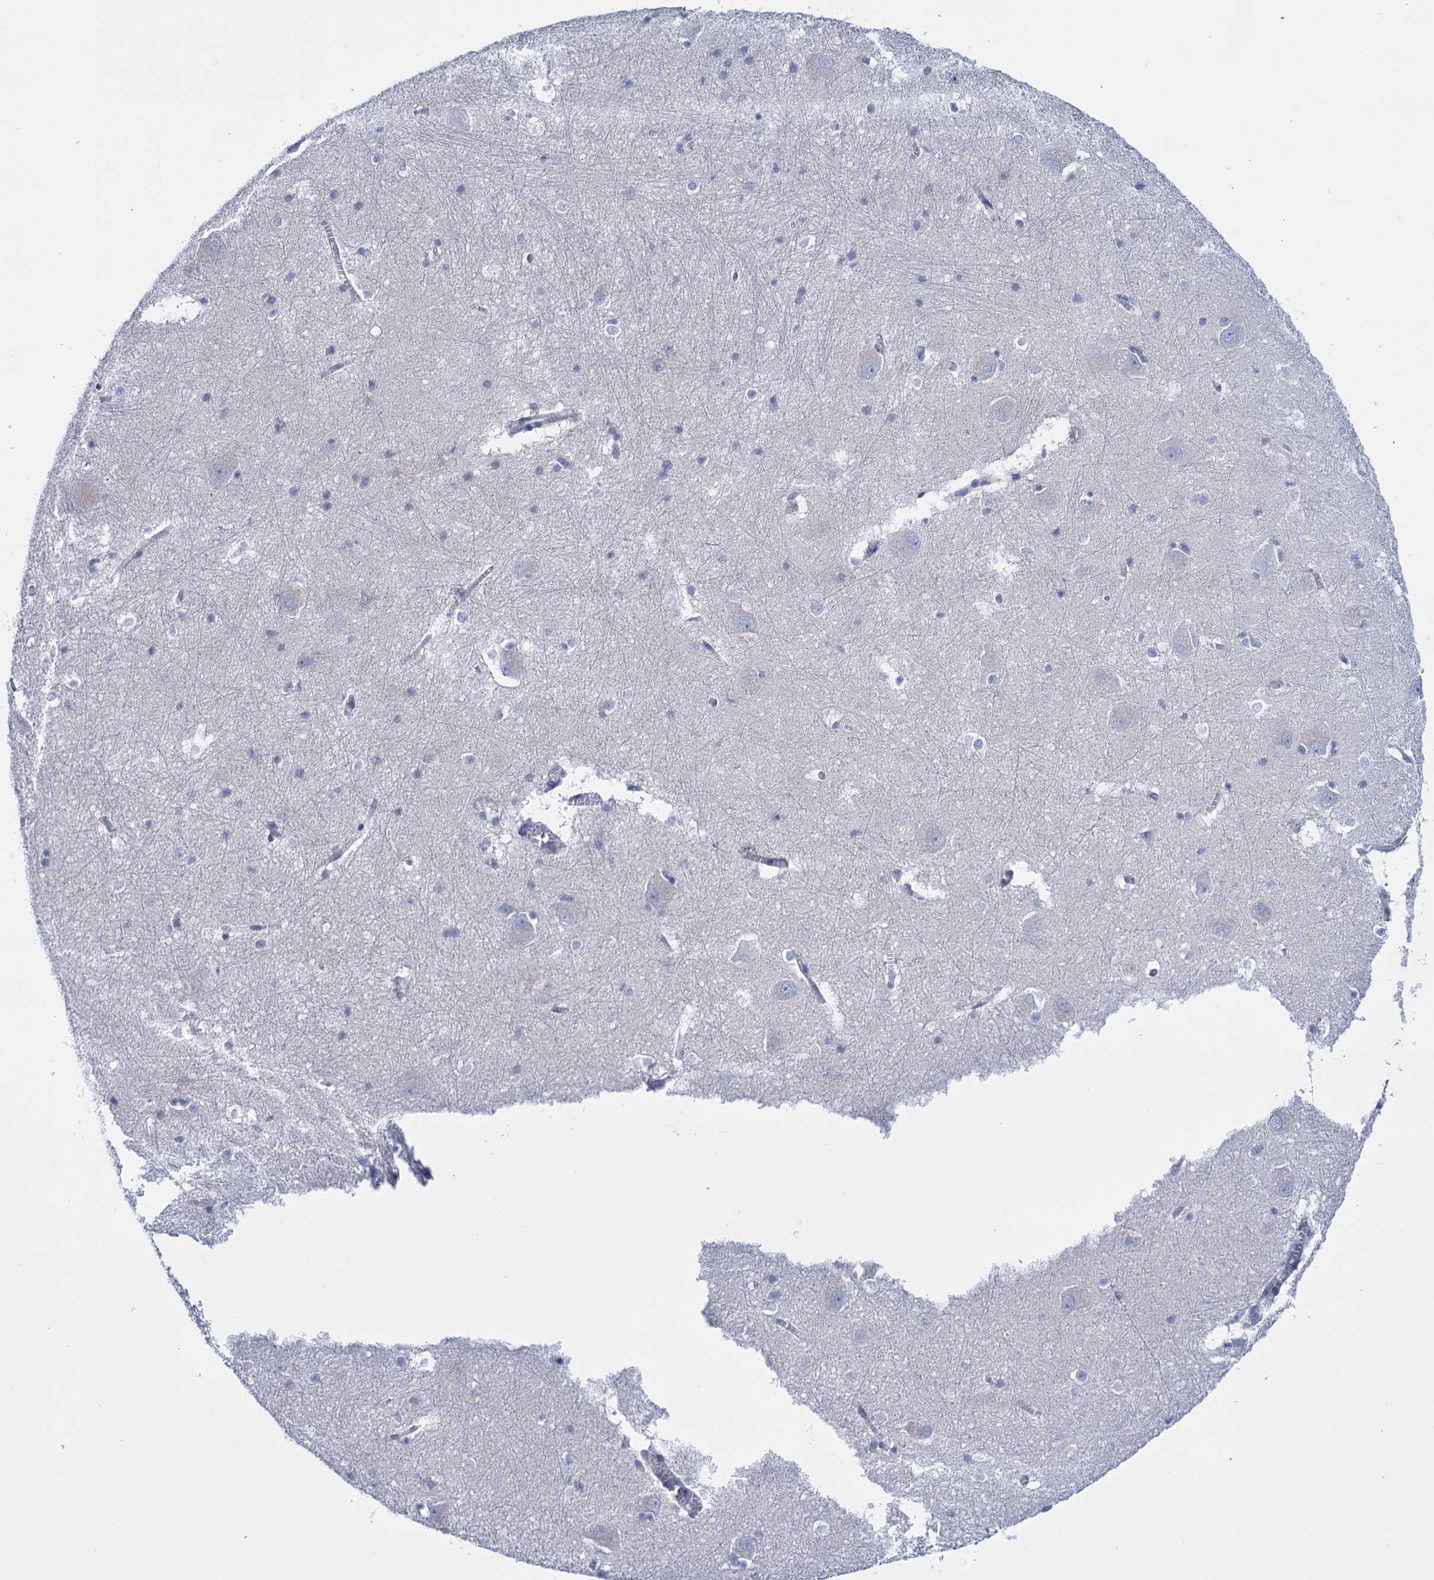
{"staining": {"intensity": "negative", "quantity": "none", "location": "none"}, "tissue": "caudate", "cell_type": "Glial cells", "image_type": "normal", "snomed": [{"axis": "morphology", "description": "Normal tissue, NOS"}, {"axis": "topography", "description": "Lateral ventricle wall"}], "caption": "High power microscopy histopathology image of an immunohistochemistry micrograph of benign caudate, revealing no significant expression in glial cells.", "gene": "FBXW12", "patient": {"sex": "male", "age": 37}}